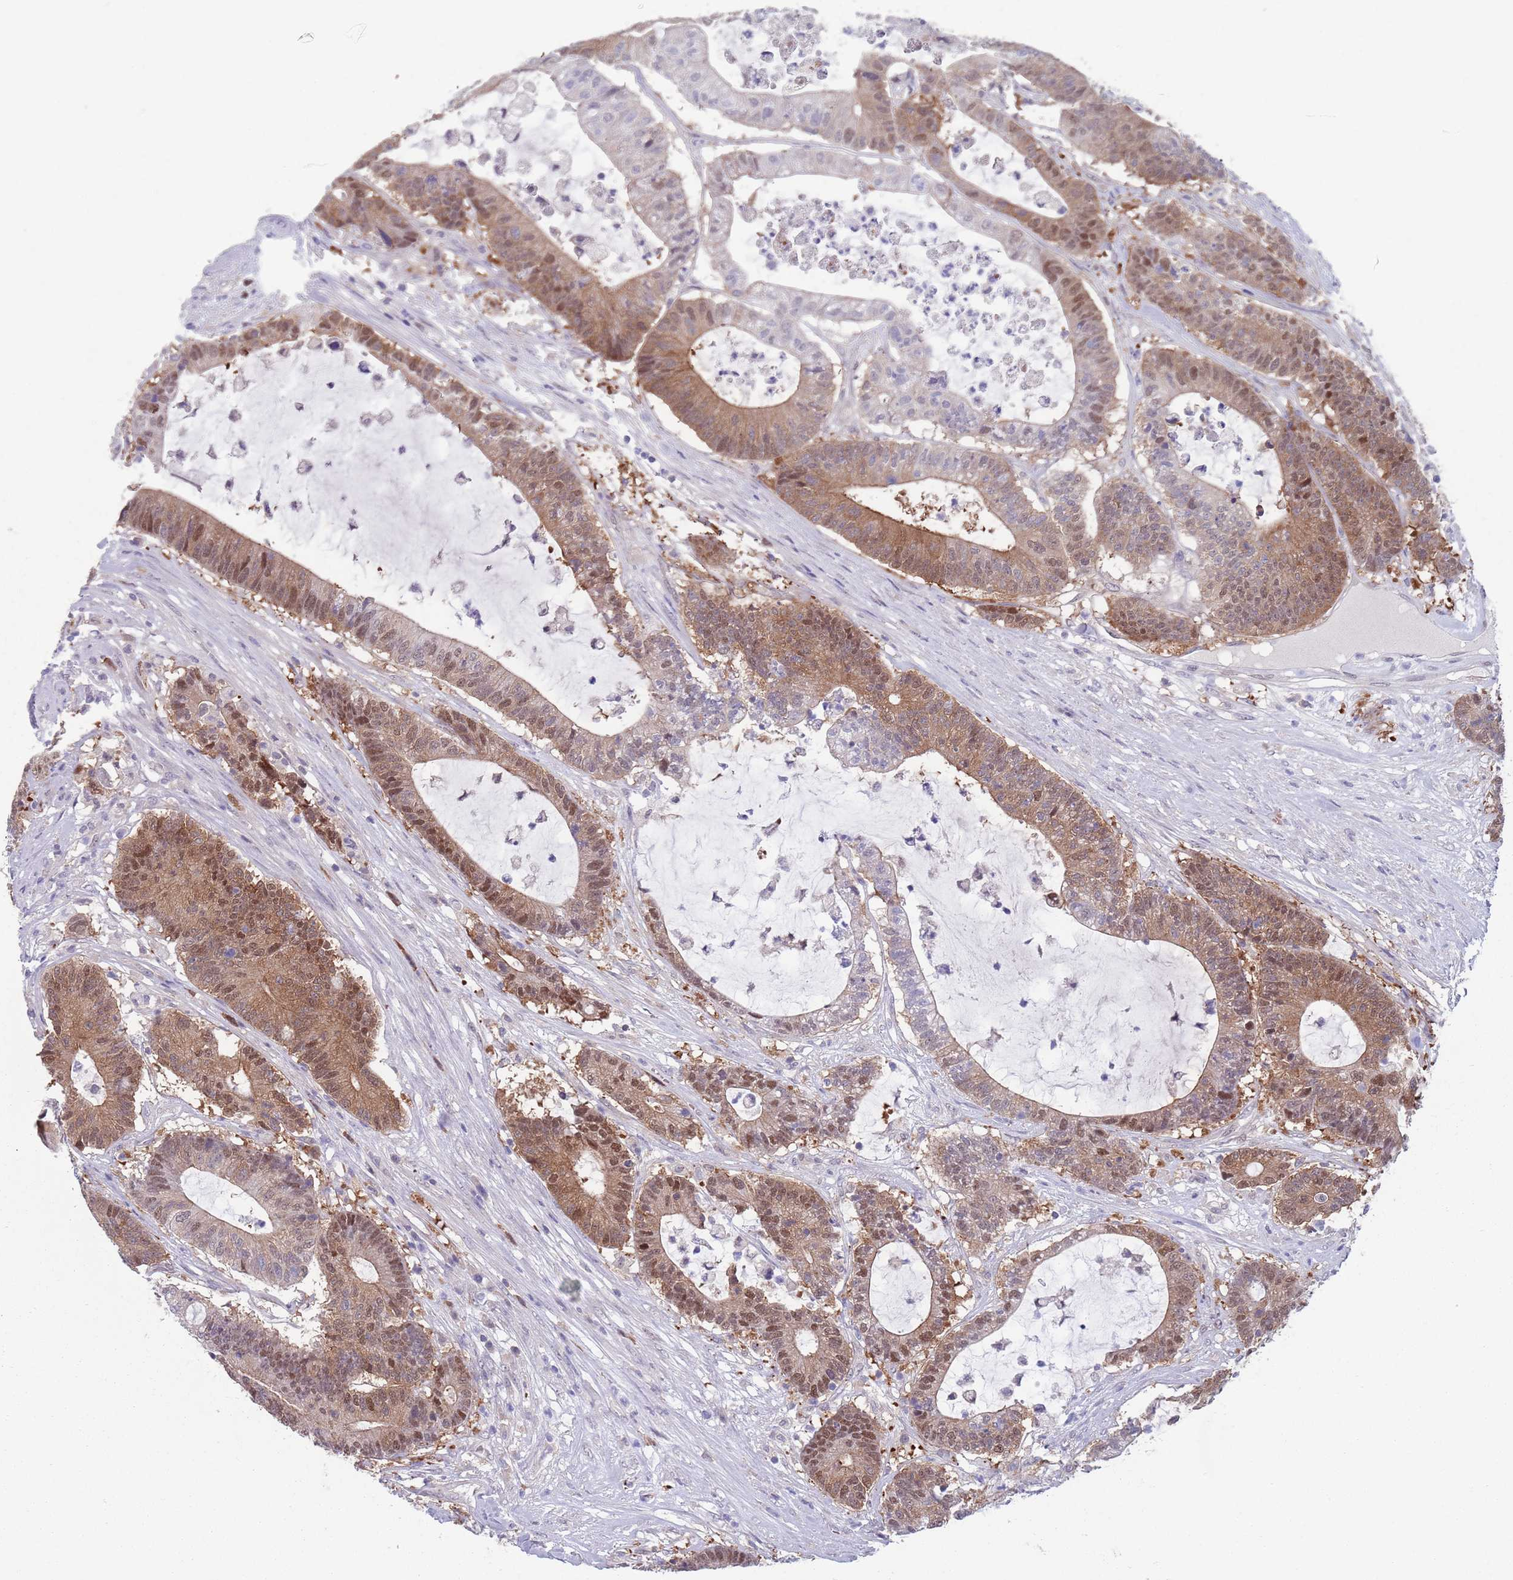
{"staining": {"intensity": "moderate", "quantity": ">75%", "location": "cytoplasmic/membranous,nuclear"}, "tissue": "colorectal cancer", "cell_type": "Tumor cells", "image_type": "cancer", "snomed": [{"axis": "morphology", "description": "Adenocarcinoma, NOS"}, {"axis": "topography", "description": "Colon"}], "caption": "The micrograph displays immunohistochemical staining of colorectal cancer. There is moderate cytoplasmic/membranous and nuclear staining is identified in about >75% of tumor cells.", "gene": "CLNS1A", "patient": {"sex": "female", "age": 84}}